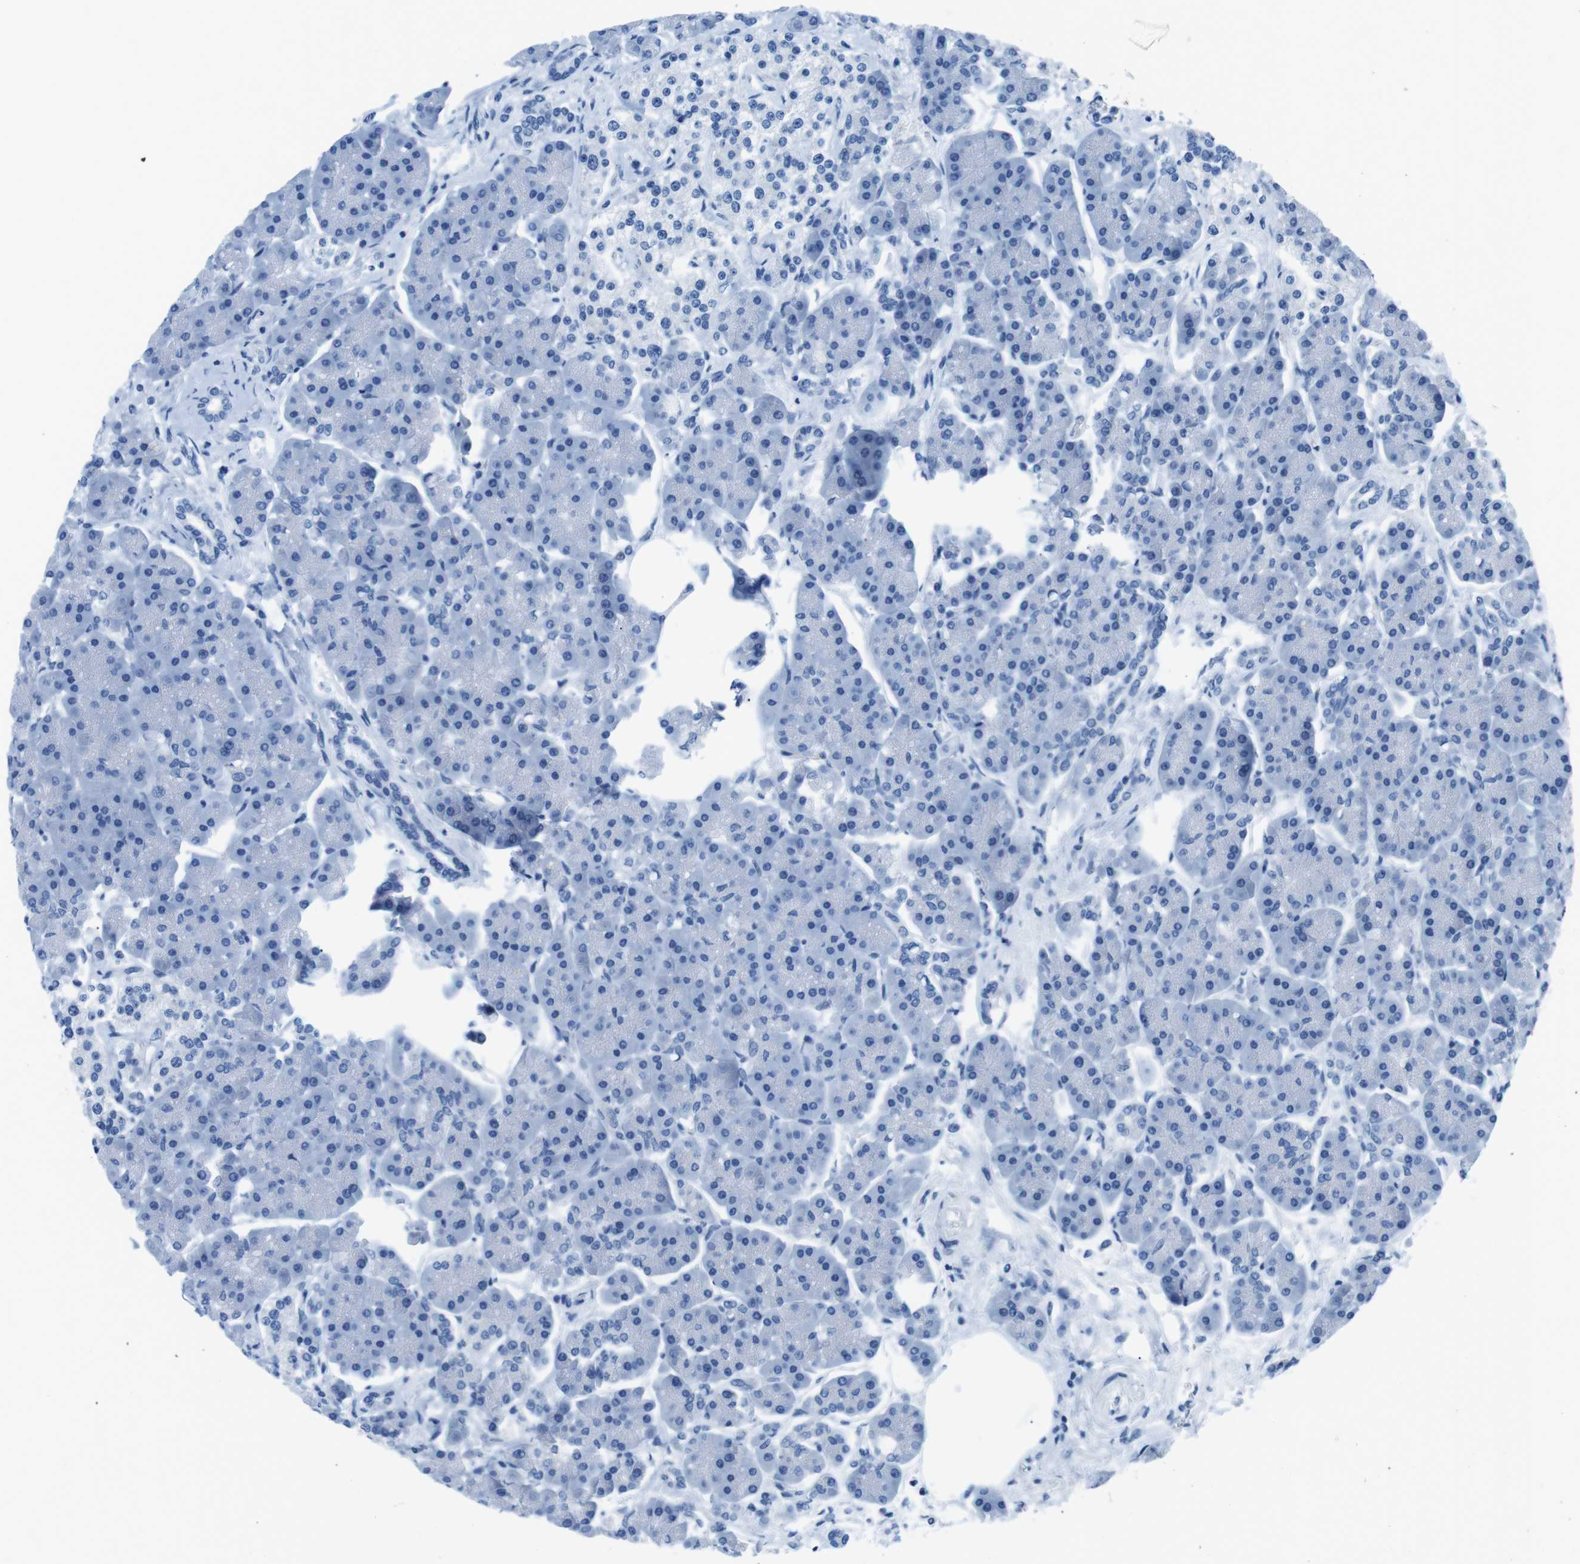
{"staining": {"intensity": "negative", "quantity": "none", "location": "none"}, "tissue": "pancreas", "cell_type": "Exocrine glandular cells", "image_type": "normal", "snomed": [{"axis": "morphology", "description": "Normal tissue, NOS"}, {"axis": "topography", "description": "Pancreas"}], "caption": "Unremarkable pancreas was stained to show a protein in brown. There is no significant positivity in exocrine glandular cells. Brightfield microscopy of IHC stained with DAB (3,3'-diaminobenzidine) (brown) and hematoxylin (blue), captured at high magnification.", "gene": "MUC2", "patient": {"sex": "female", "age": 70}}